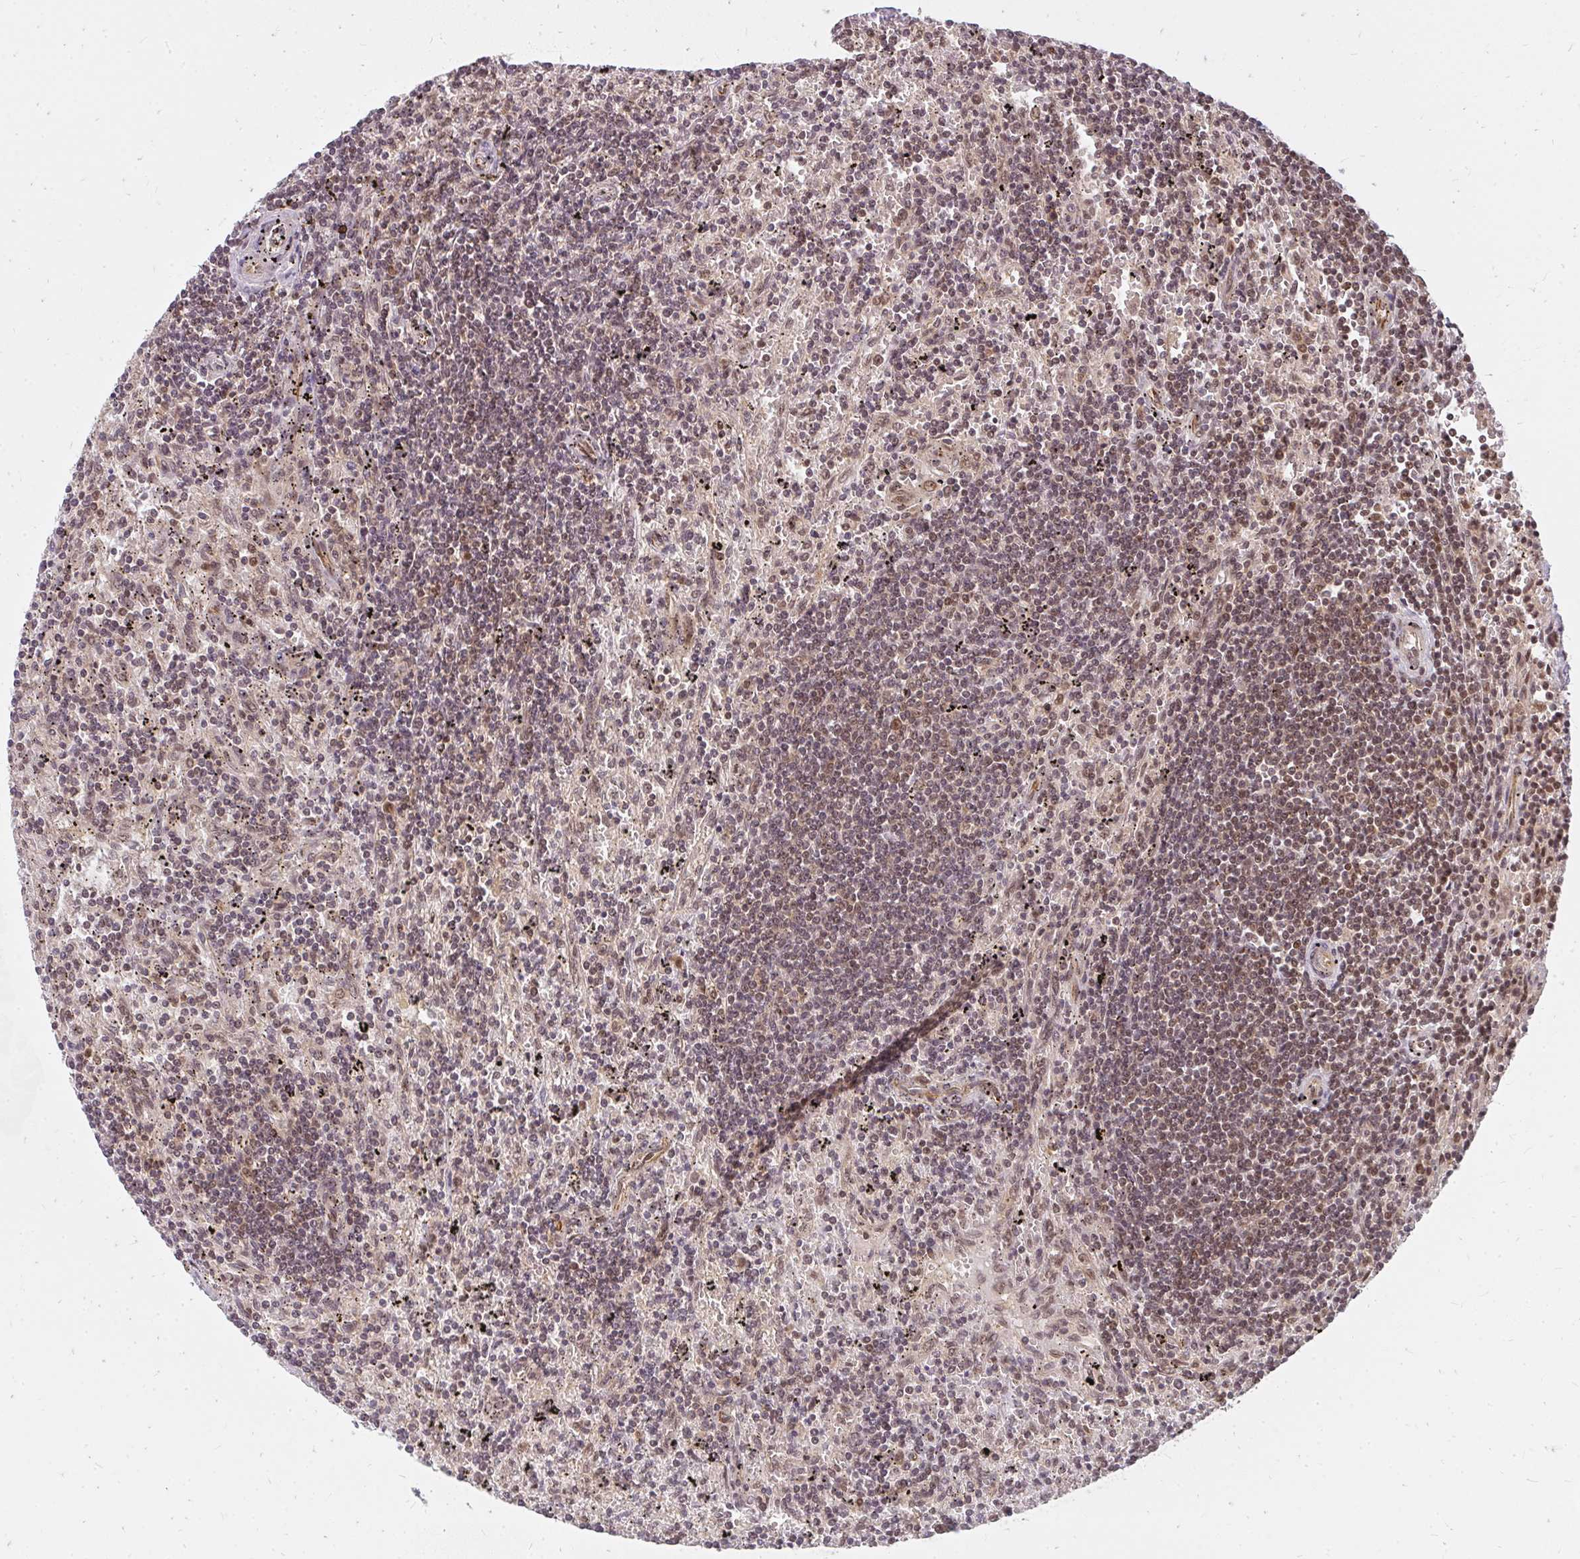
{"staining": {"intensity": "weak", "quantity": "25%-75%", "location": "nuclear"}, "tissue": "lymphoma", "cell_type": "Tumor cells", "image_type": "cancer", "snomed": [{"axis": "morphology", "description": "Malignant lymphoma, non-Hodgkin's type, Low grade"}, {"axis": "topography", "description": "Spleen"}], "caption": "The micrograph displays immunohistochemical staining of lymphoma. There is weak nuclear expression is present in approximately 25%-75% of tumor cells.", "gene": "GTF3C6", "patient": {"sex": "male", "age": 76}}